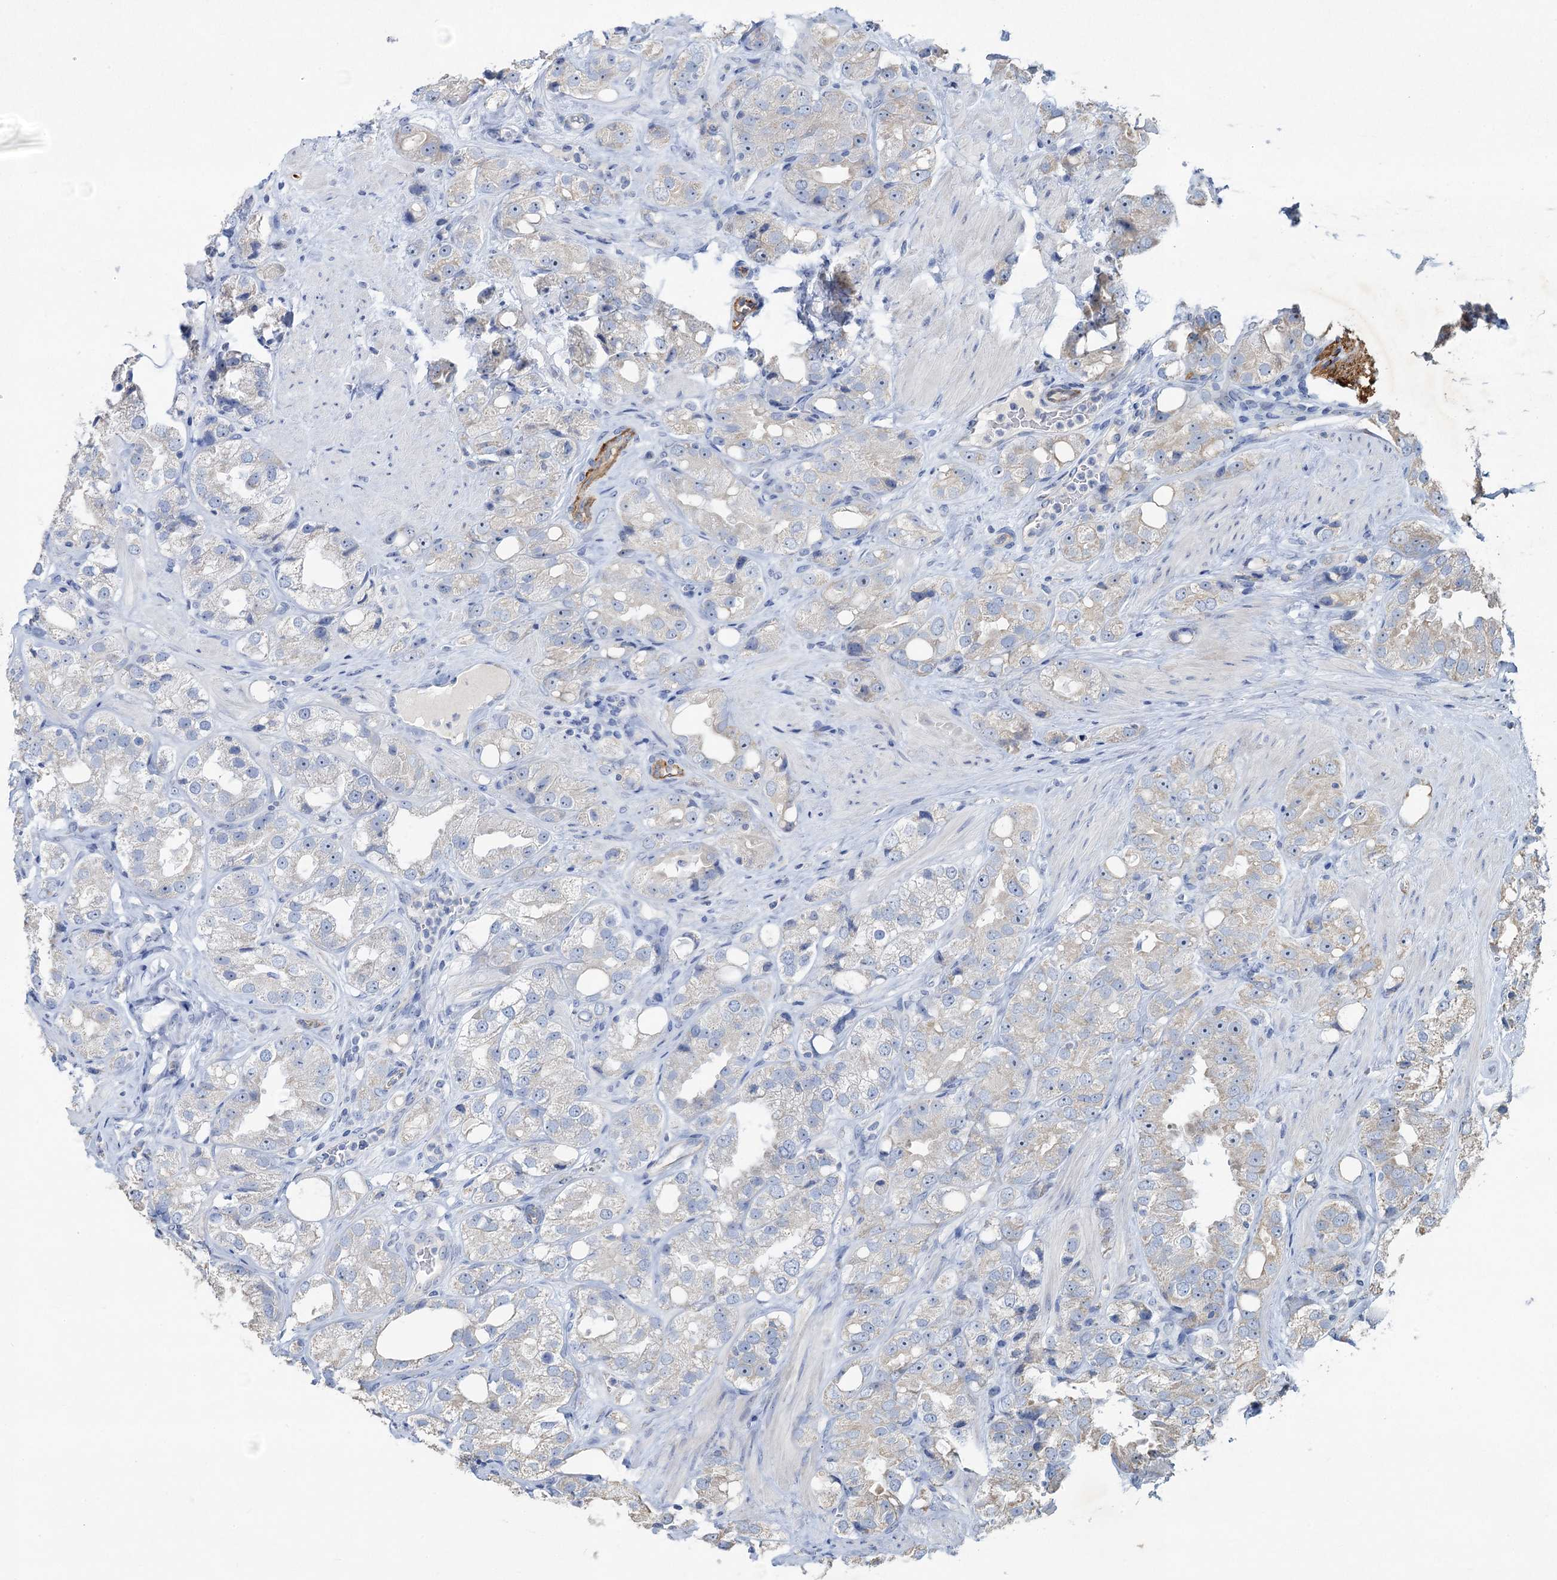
{"staining": {"intensity": "negative", "quantity": "none", "location": "none"}, "tissue": "prostate cancer", "cell_type": "Tumor cells", "image_type": "cancer", "snomed": [{"axis": "morphology", "description": "Adenocarcinoma, NOS"}, {"axis": "topography", "description": "Prostate"}], "caption": "IHC photomicrograph of neoplastic tissue: human prostate adenocarcinoma stained with DAB displays no significant protein staining in tumor cells.", "gene": "PLLP", "patient": {"sex": "male", "age": 79}}